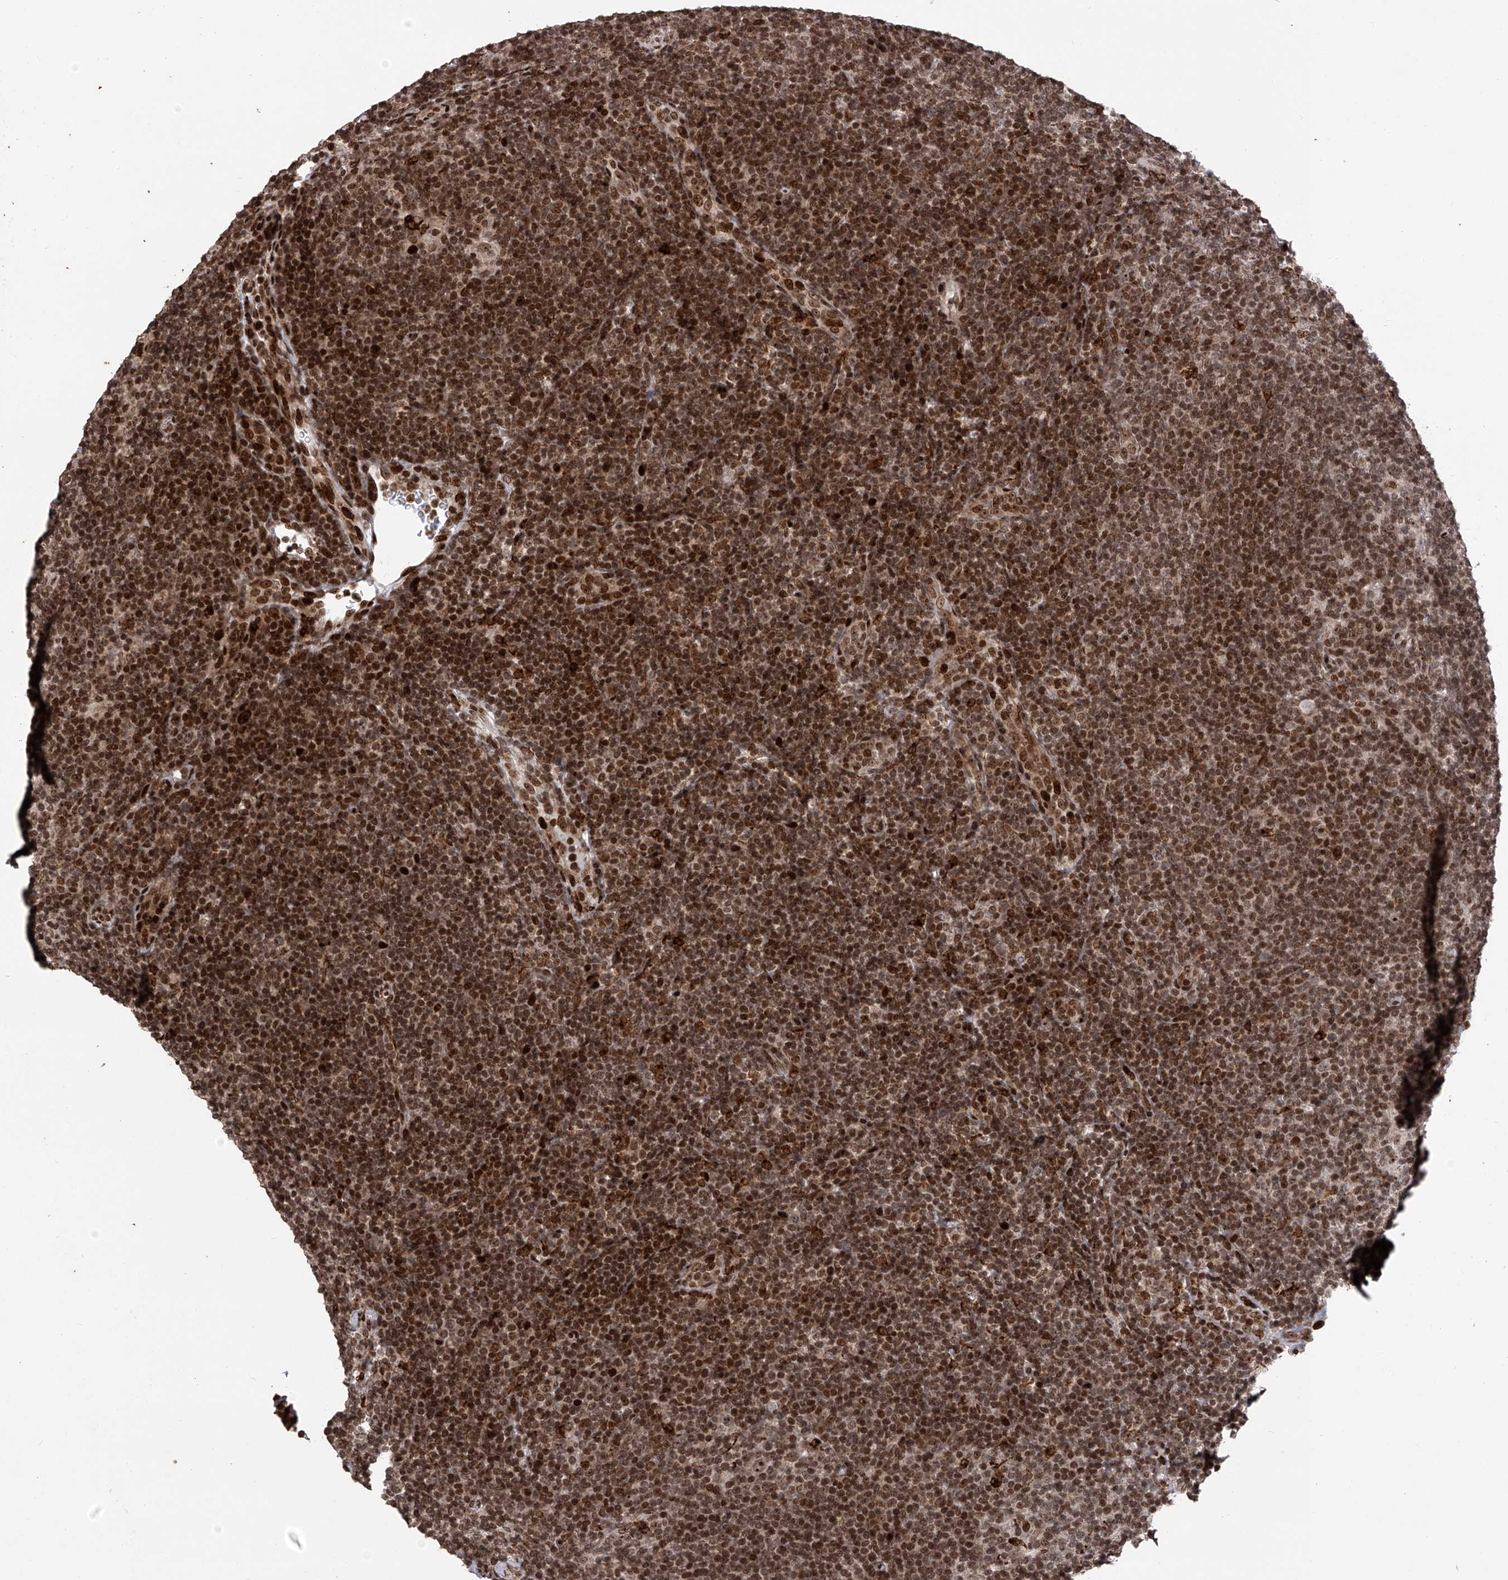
{"staining": {"intensity": "moderate", "quantity": ">75%", "location": "nuclear"}, "tissue": "lymphoma", "cell_type": "Tumor cells", "image_type": "cancer", "snomed": [{"axis": "morphology", "description": "Hodgkin's disease, NOS"}, {"axis": "topography", "description": "Lymph node"}], "caption": "An image of Hodgkin's disease stained for a protein displays moderate nuclear brown staining in tumor cells.", "gene": "PAK1IP1", "patient": {"sex": "female", "age": 57}}